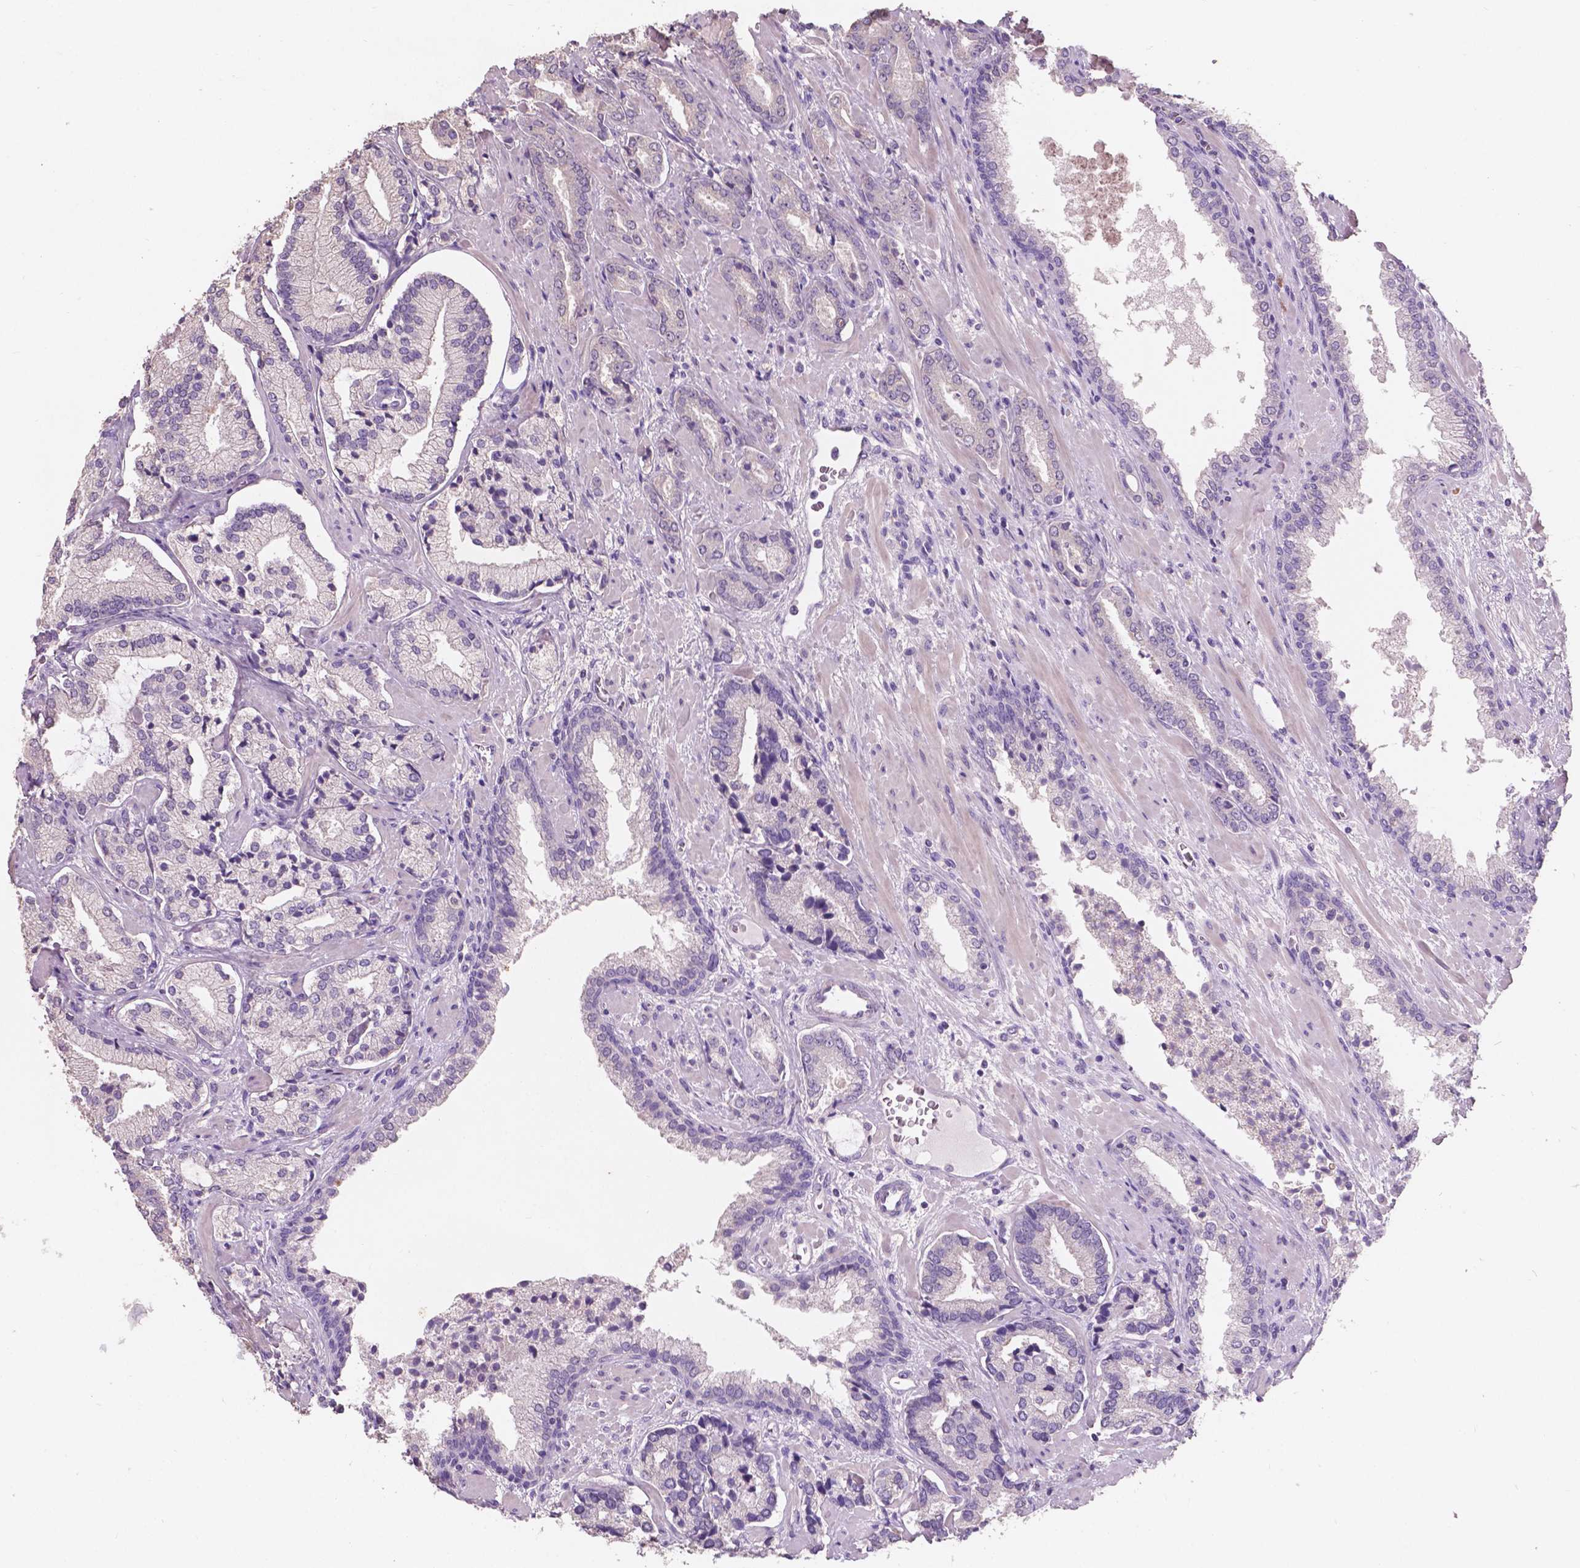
{"staining": {"intensity": "negative", "quantity": "none", "location": "none"}, "tissue": "prostate cancer", "cell_type": "Tumor cells", "image_type": "cancer", "snomed": [{"axis": "morphology", "description": "Adenocarcinoma, Low grade"}, {"axis": "topography", "description": "Prostate"}], "caption": "Image shows no protein staining in tumor cells of prostate adenocarcinoma (low-grade) tissue.", "gene": "SBSN", "patient": {"sex": "male", "age": 61}}